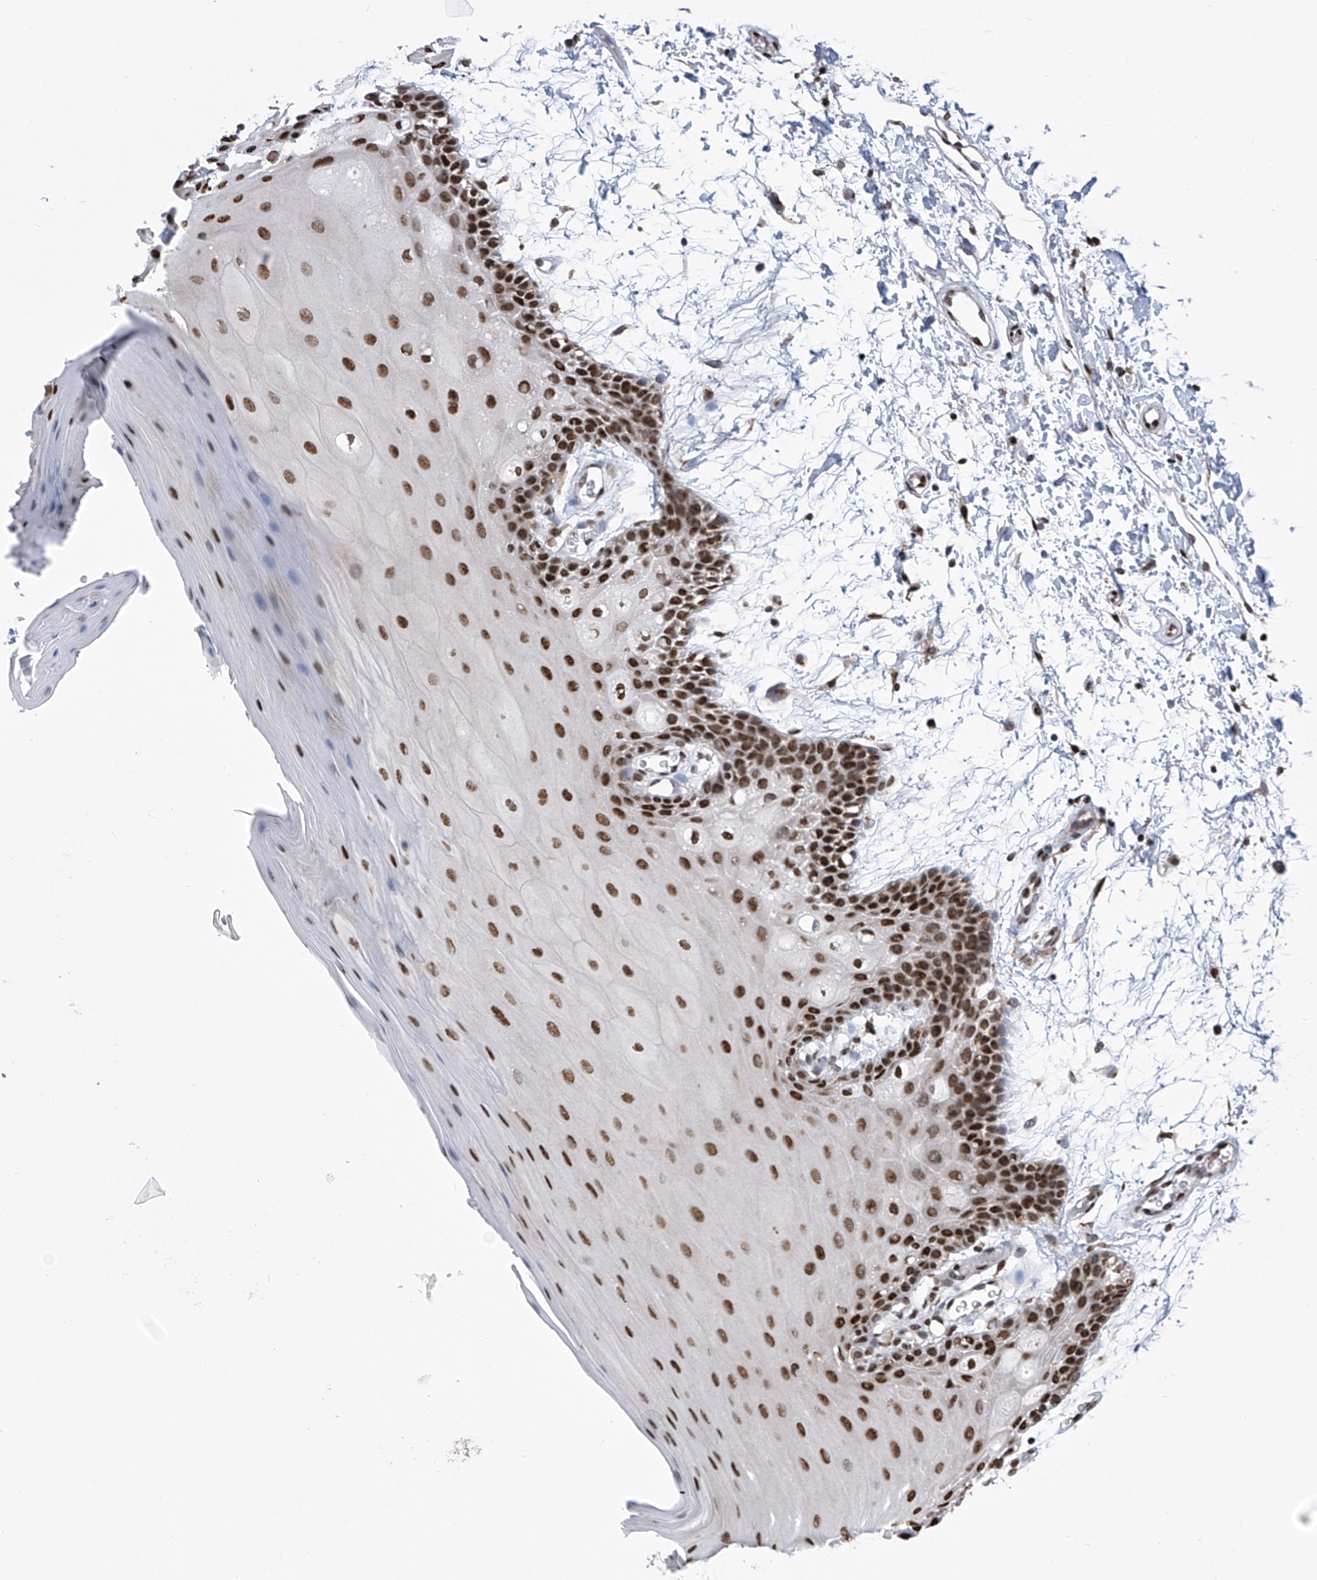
{"staining": {"intensity": "strong", "quantity": ">75%", "location": "nuclear"}, "tissue": "oral mucosa", "cell_type": "Squamous epithelial cells", "image_type": "normal", "snomed": [{"axis": "morphology", "description": "Normal tissue, NOS"}, {"axis": "topography", "description": "Skeletal muscle"}, {"axis": "topography", "description": "Oral tissue"}, {"axis": "topography", "description": "Salivary gland"}, {"axis": "topography", "description": "Peripheral nerve tissue"}], "caption": "IHC (DAB) staining of normal oral mucosa shows strong nuclear protein staining in about >75% of squamous epithelial cells. (DAB IHC, brown staining for protein, blue staining for nuclei).", "gene": "APLF", "patient": {"sex": "male", "age": 54}}